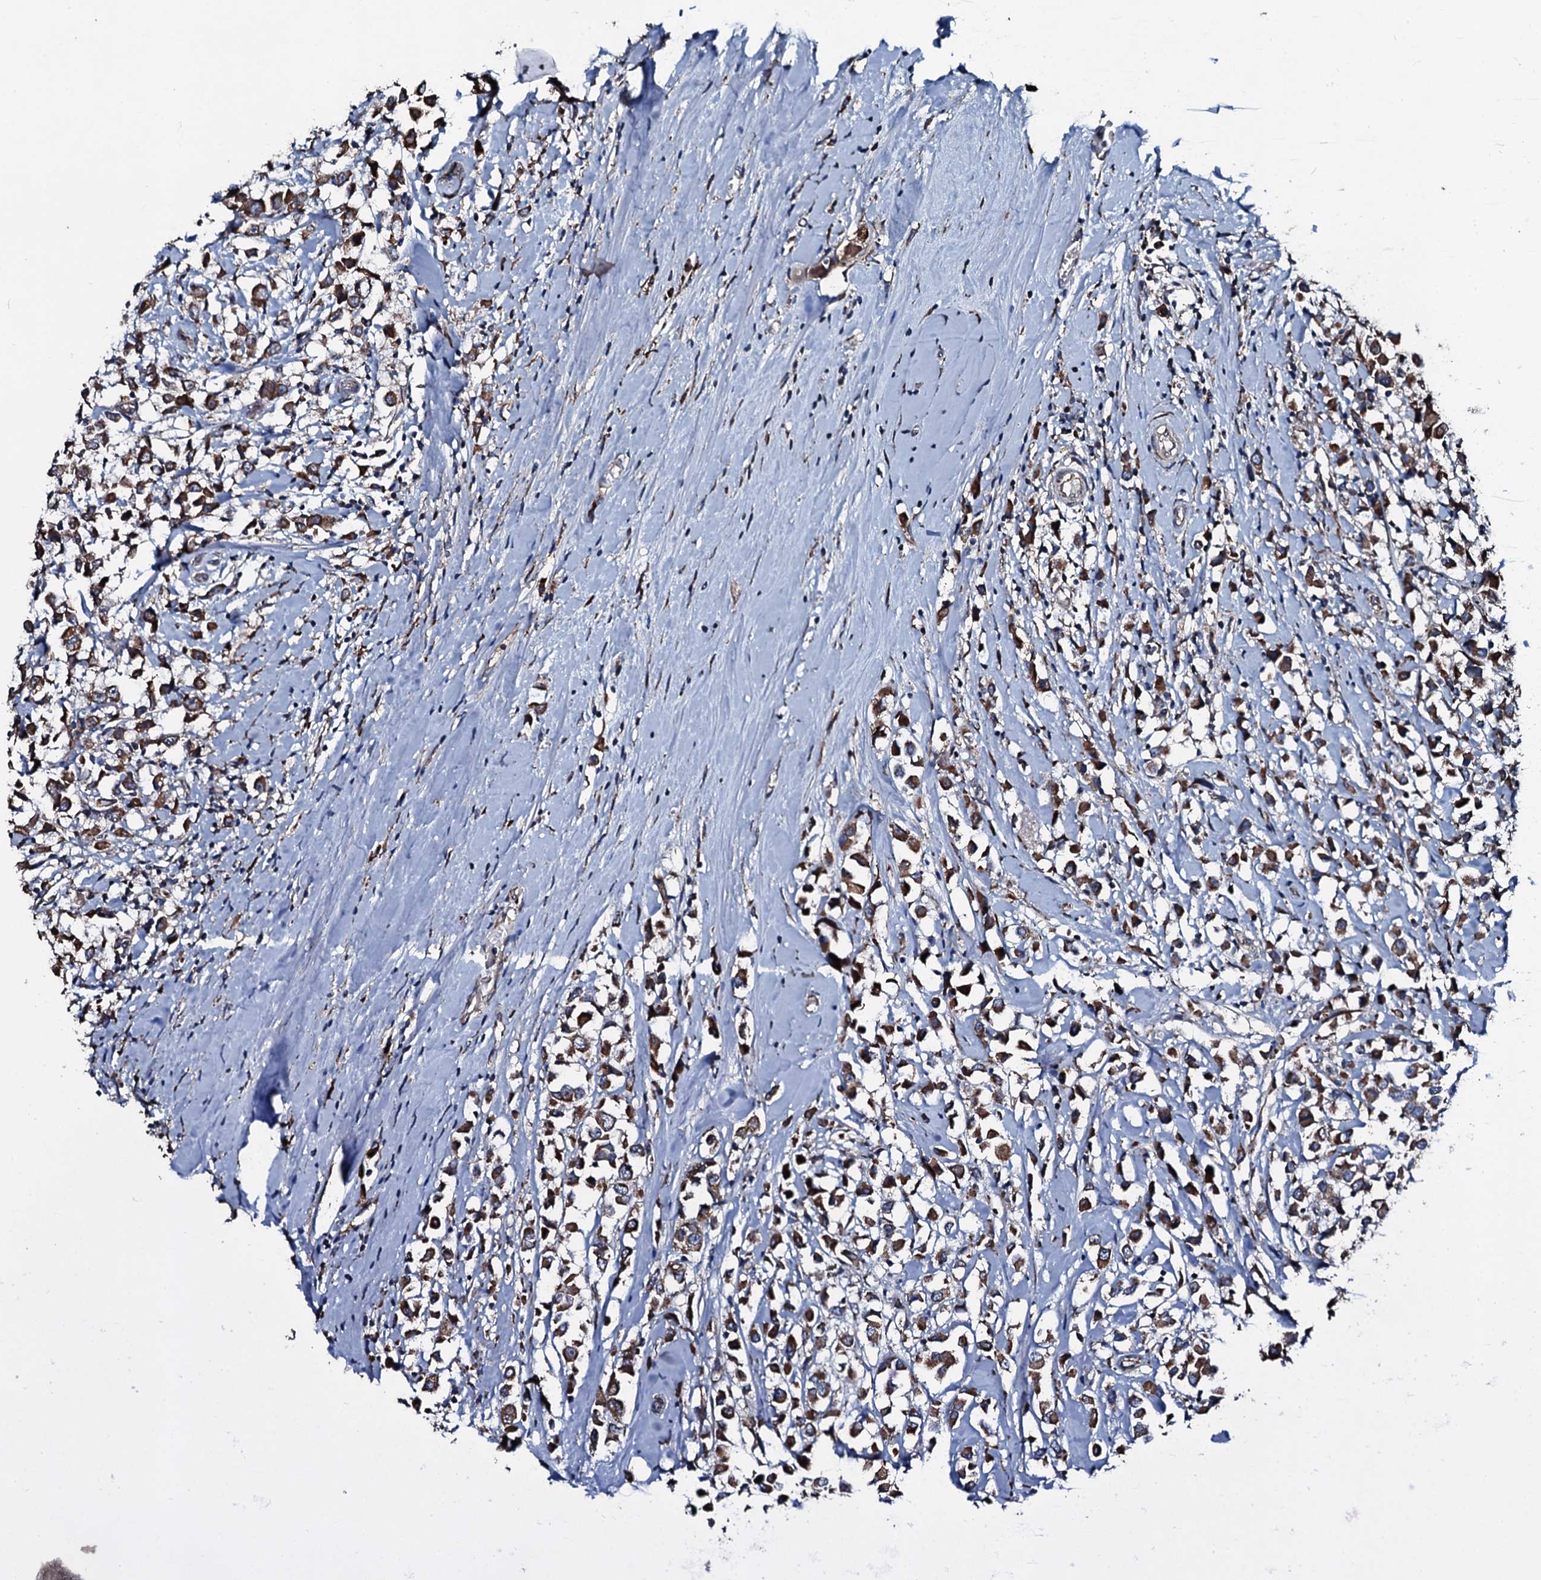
{"staining": {"intensity": "strong", "quantity": ">75%", "location": "cytoplasmic/membranous"}, "tissue": "breast cancer", "cell_type": "Tumor cells", "image_type": "cancer", "snomed": [{"axis": "morphology", "description": "Duct carcinoma"}, {"axis": "topography", "description": "Breast"}], "caption": "Protein analysis of infiltrating ductal carcinoma (breast) tissue exhibits strong cytoplasmic/membranous positivity in about >75% of tumor cells.", "gene": "ACSS3", "patient": {"sex": "female", "age": 61}}